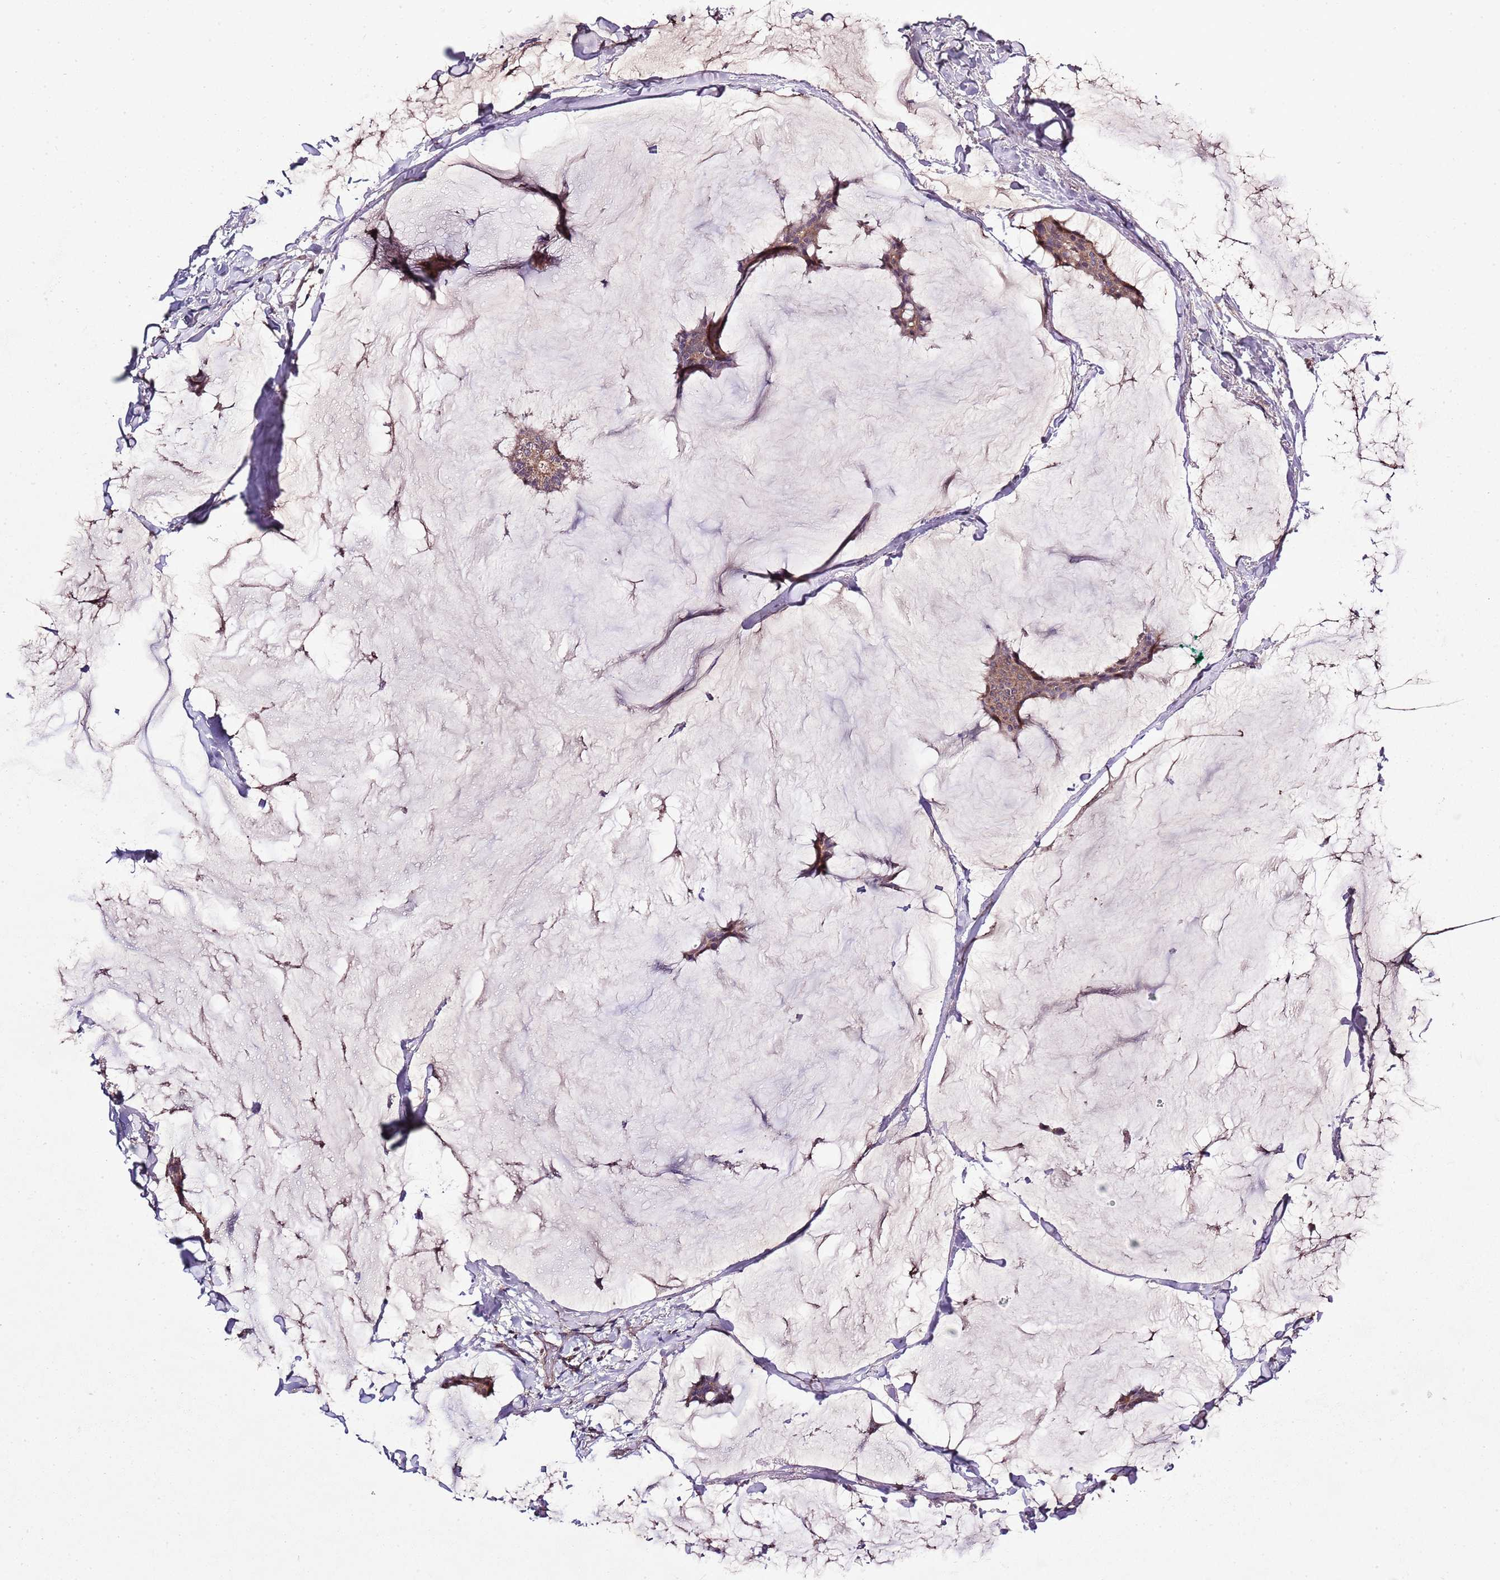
{"staining": {"intensity": "moderate", "quantity": ">75%", "location": "cytoplasmic/membranous"}, "tissue": "breast cancer", "cell_type": "Tumor cells", "image_type": "cancer", "snomed": [{"axis": "morphology", "description": "Duct carcinoma"}, {"axis": "topography", "description": "Breast"}], "caption": "Protein analysis of breast infiltrating ductal carcinoma tissue displays moderate cytoplasmic/membranous staining in about >75% of tumor cells.", "gene": "MFNG", "patient": {"sex": "female", "age": 93}}